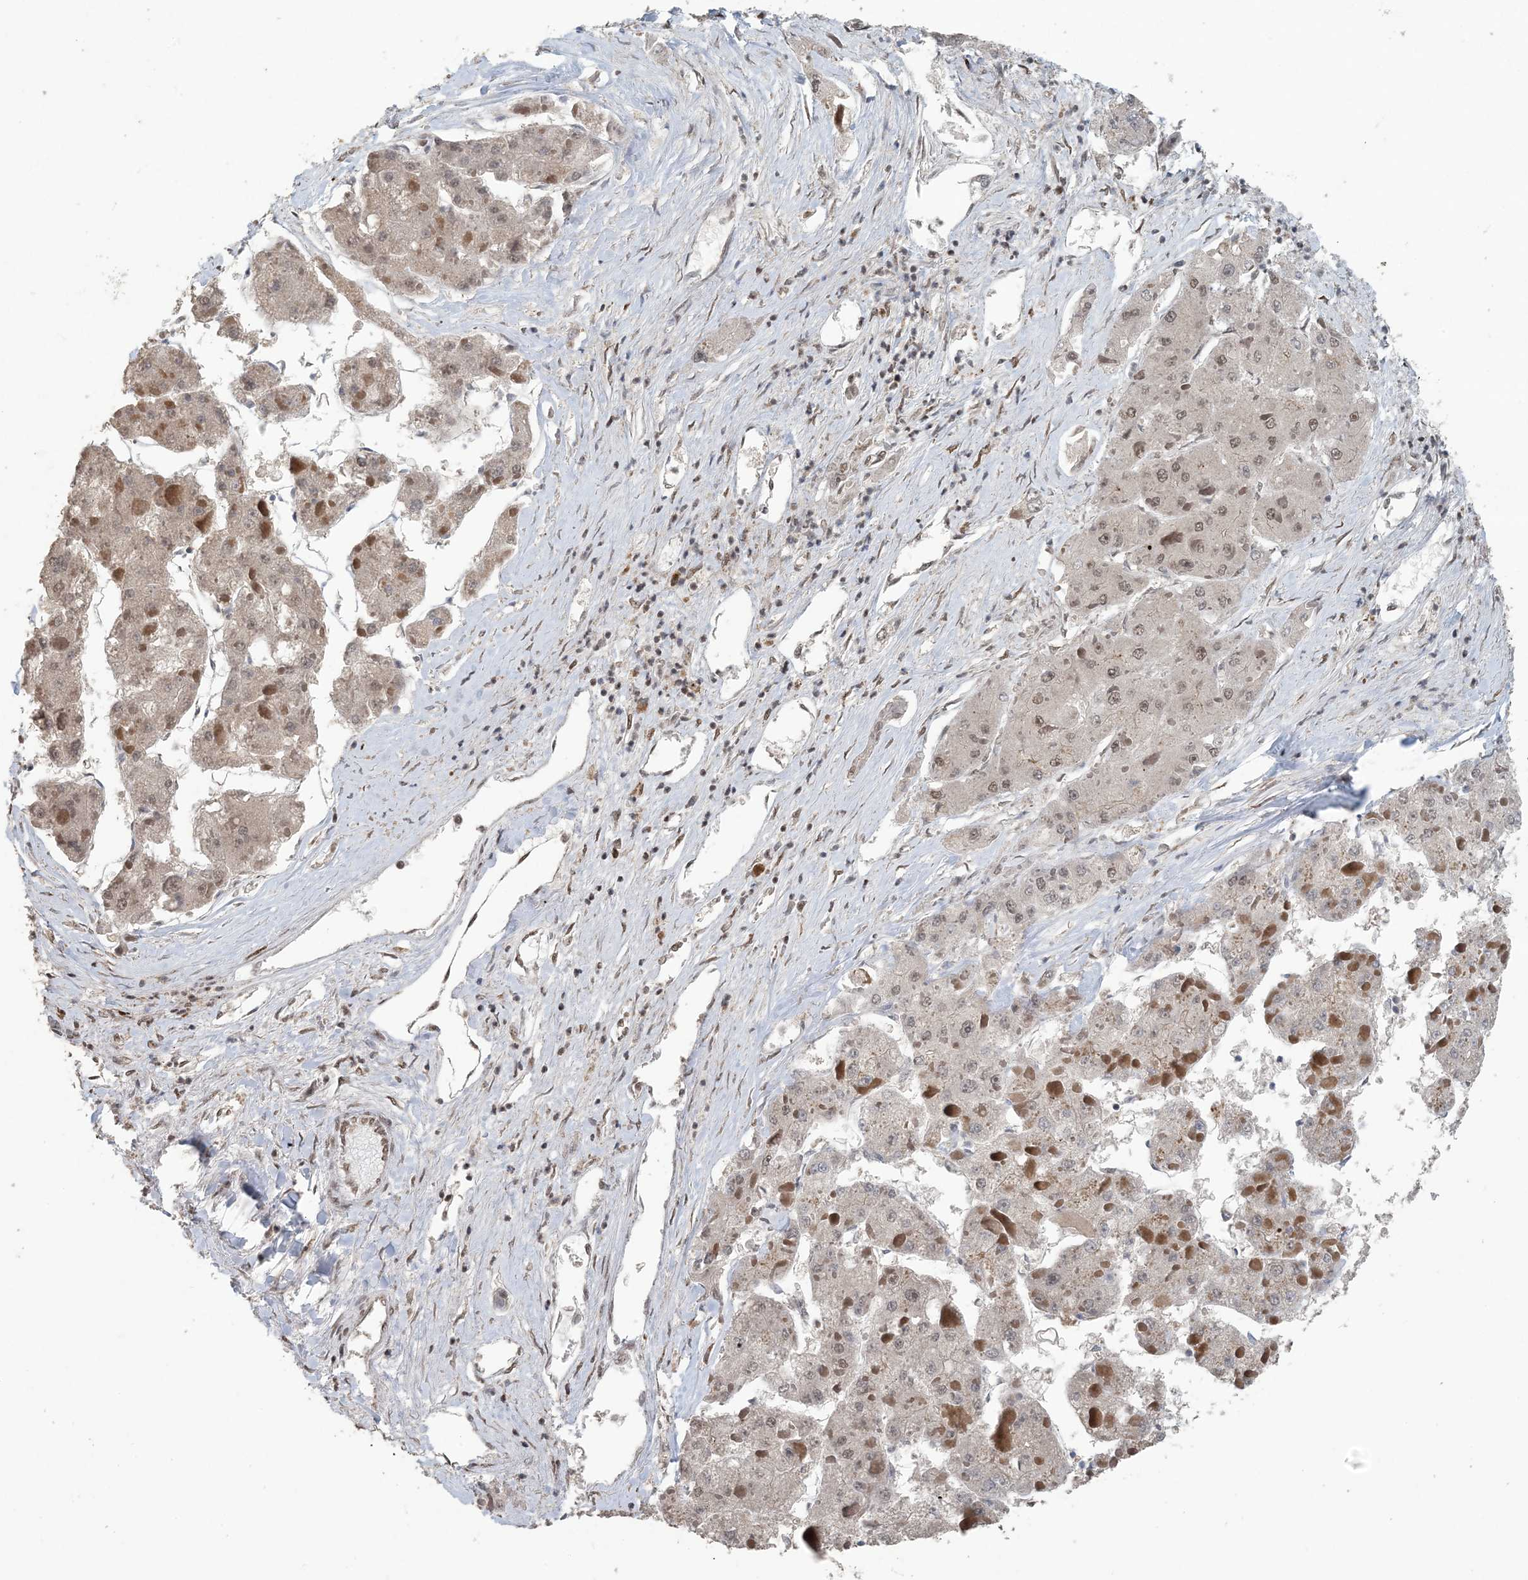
{"staining": {"intensity": "weak", "quantity": ">75%", "location": "nuclear"}, "tissue": "liver cancer", "cell_type": "Tumor cells", "image_type": "cancer", "snomed": [{"axis": "morphology", "description": "Carcinoma, Hepatocellular, NOS"}, {"axis": "topography", "description": "Liver"}], "caption": "Immunohistochemical staining of human liver cancer reveals low levels of weak nuclear protein positivity in approximately >75% of tumor cells.", "gene": "MBD2", "patient": {"sex": "female", "age": 73}}